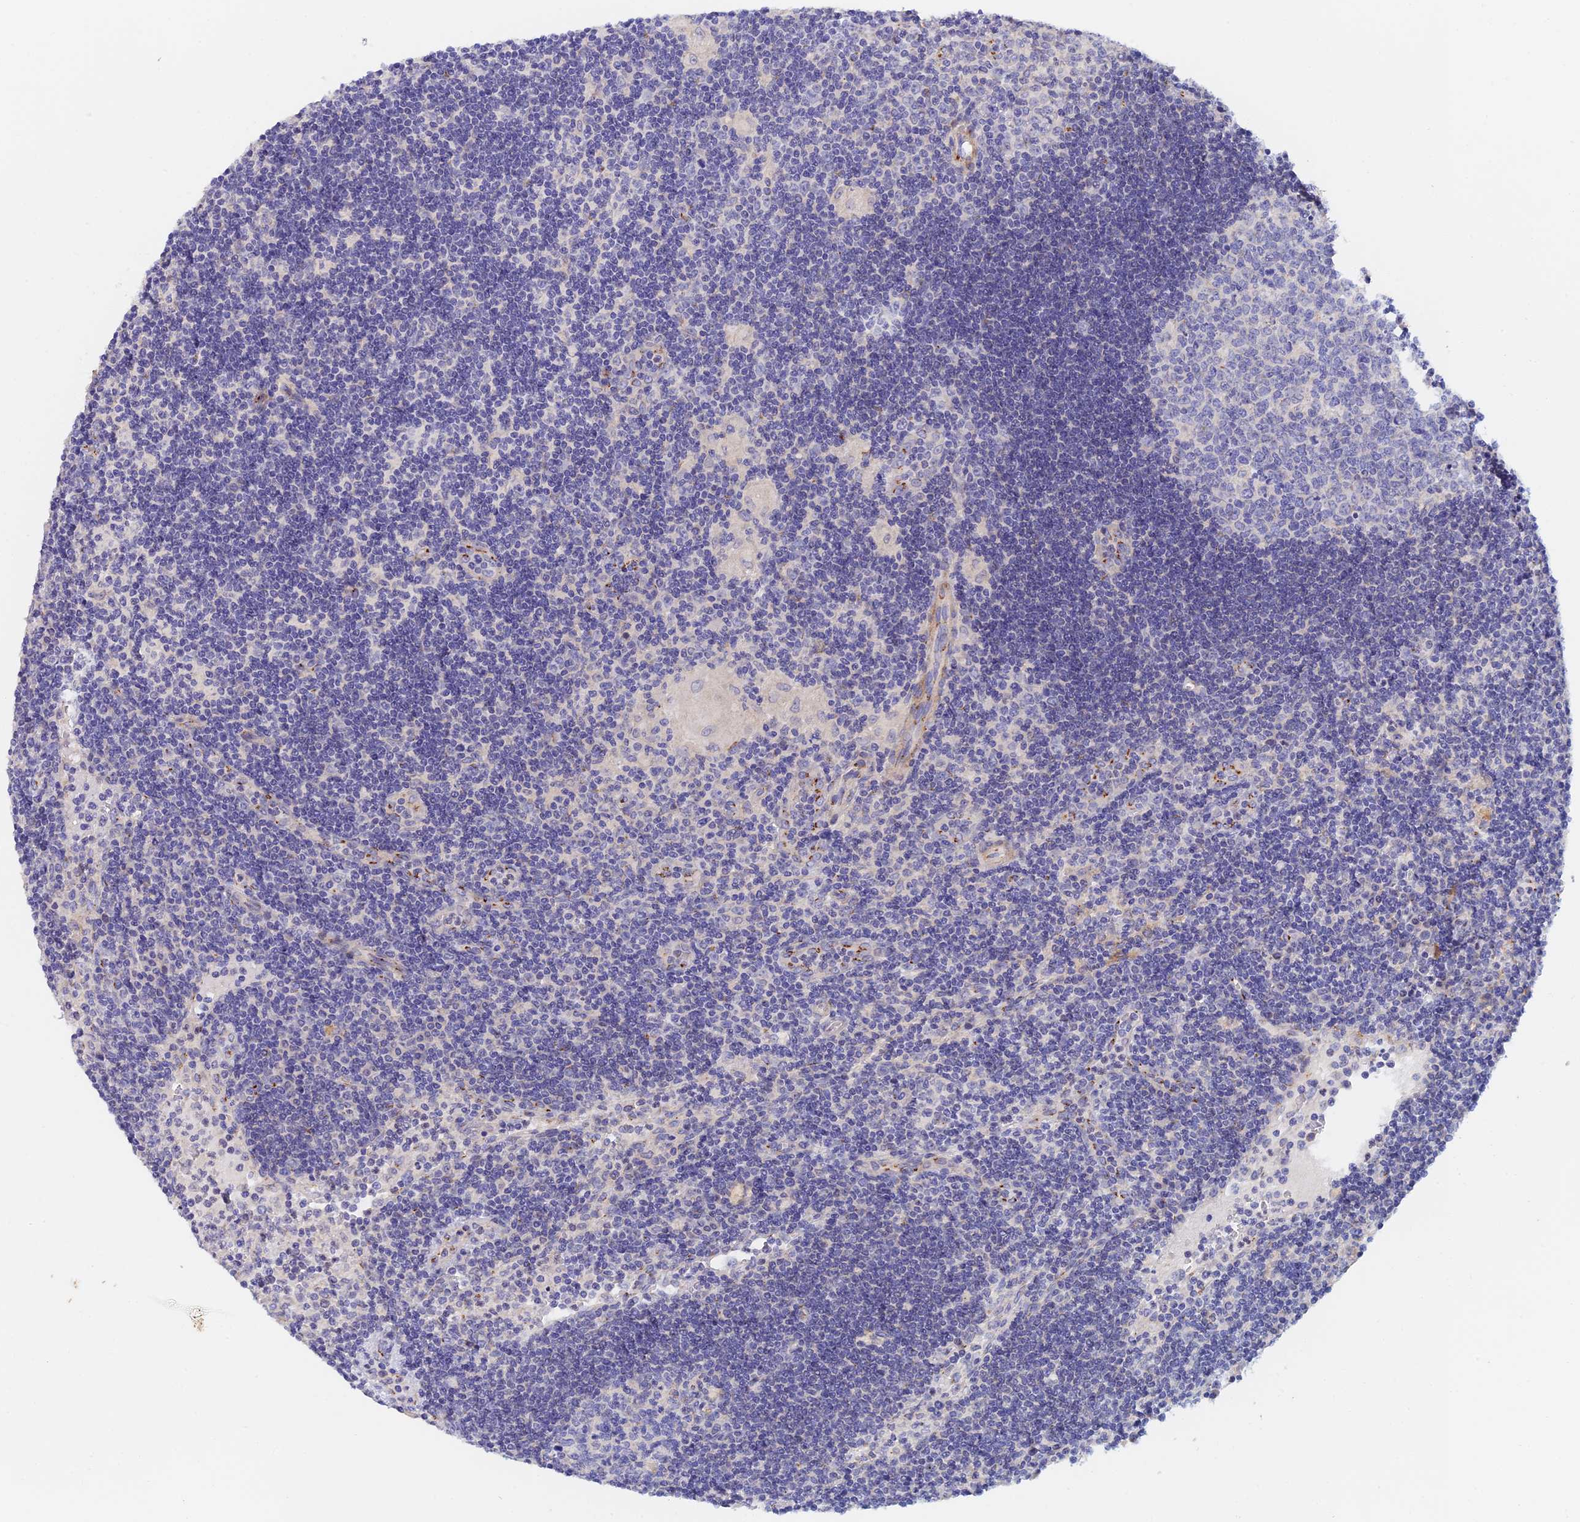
{"staining": {"intensity": "negative", "quantity": "none", "location": "none"}, "tissue": "lymph node", "cell_type": "Germinal center cells", "image_type": "normal", "snomed": [{"axis": "morphology", "description": "Normal tissue, NOS"}, {"axis": "topography", "description": "Lymph node"}], "caption": "Protein analysis of unremarkable lymph node shows no significant expression in germinal center cells.", "gene": "SLC24A3", "patient": {"sex": "female", "age": 32}}